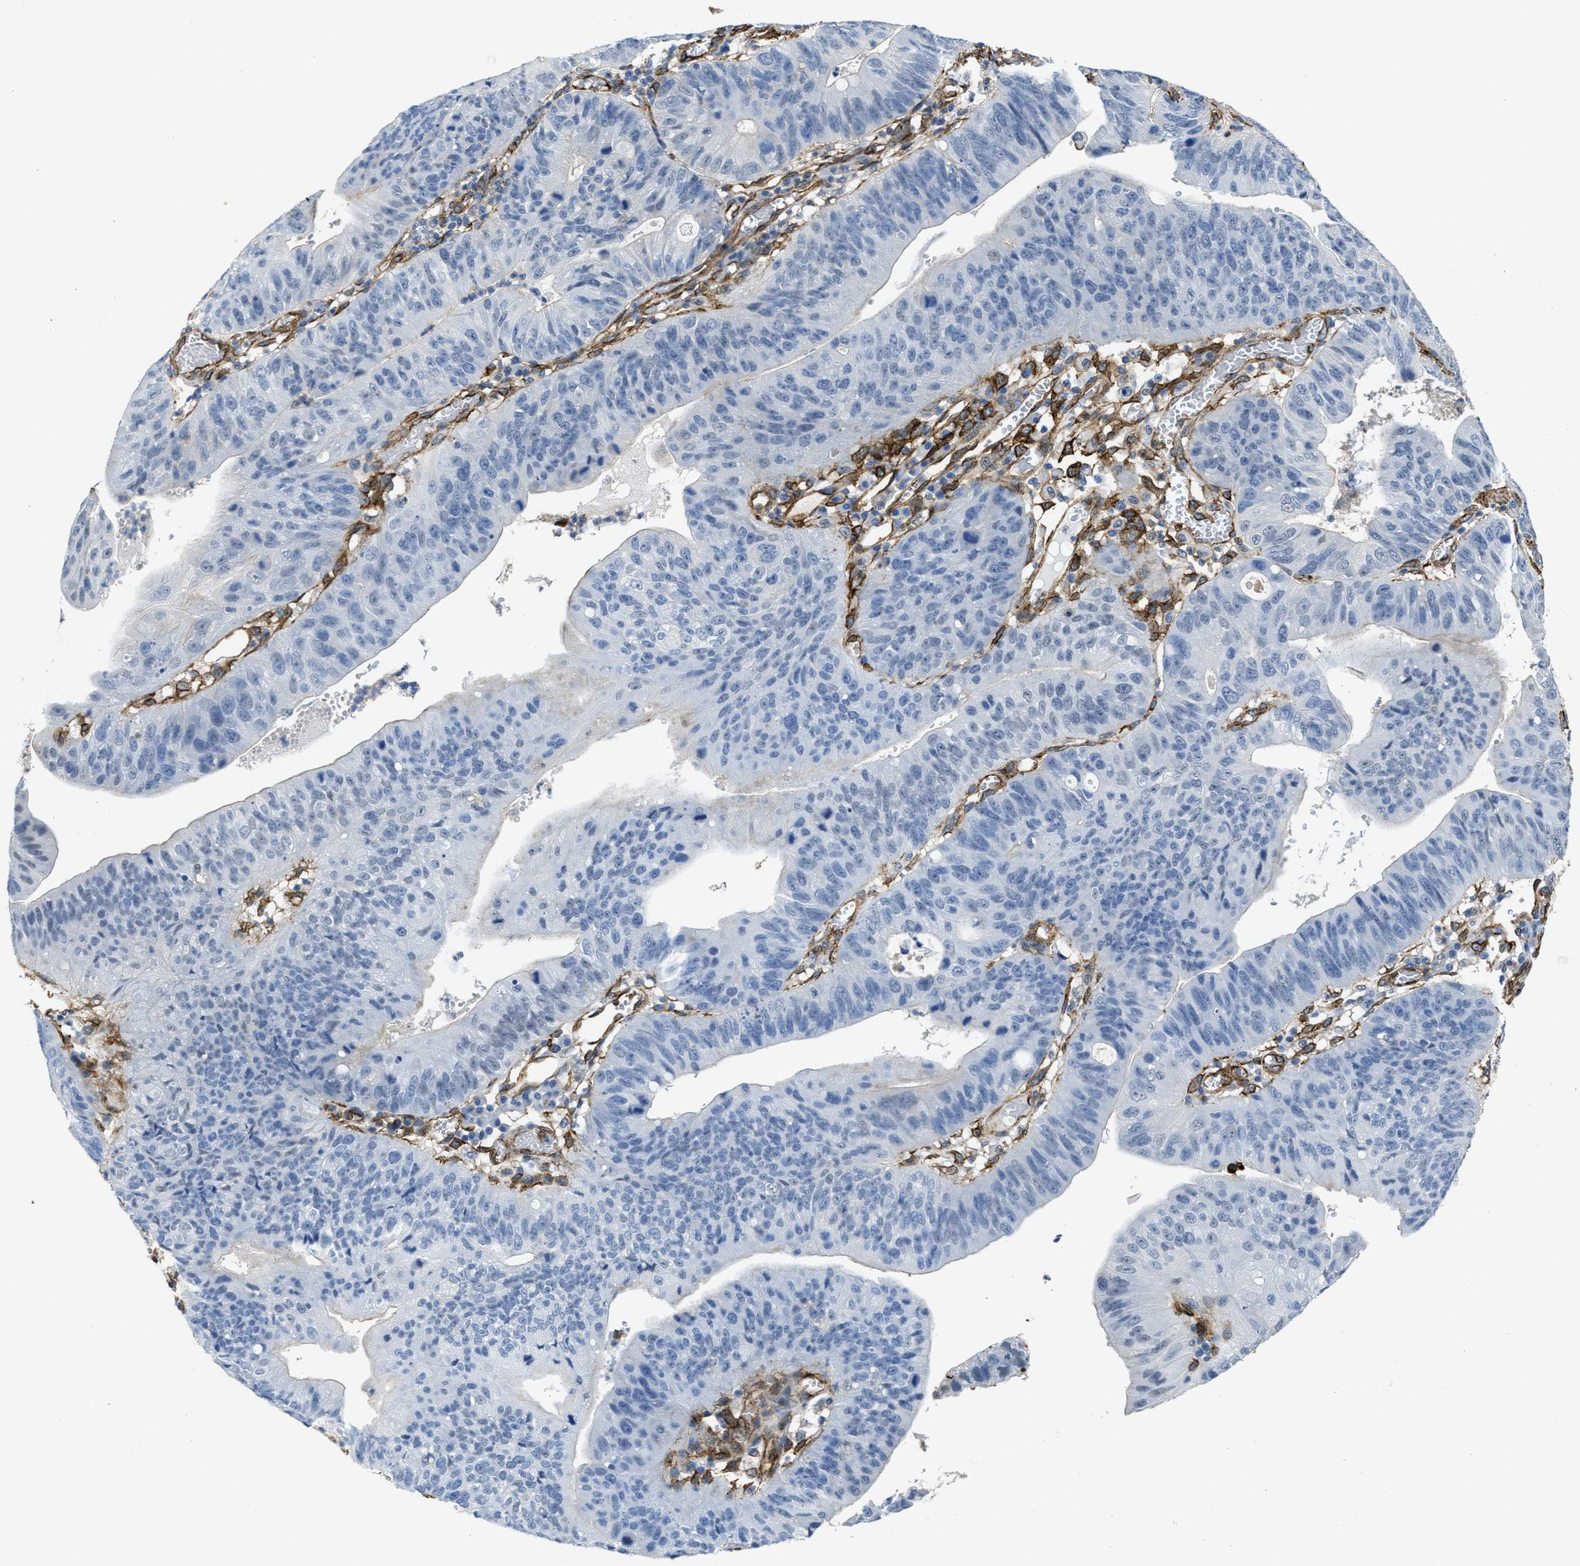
{"staining": {"intensity": "negative", "quantity": "none", "location": "none"}, "tissue": "stomach cancer", "cell_type": "Tumor cells", "image_type": "cancer", "snomed": [{"axis": "morphology", "description": "Adenocarcinoma, NOS"}, {"axis": "topography", "description": "Stomach"}], "caption": "The histopathology image displays no significant staining in tumor cells of stomach cancer. Brightfield microscopy of IHC stained with DAB (3,3'-diaminobenzidine) (brown) and hematoxylin (blue), captured at high magnification.", "gene": "NAB1", "patient": {"sex": "male", "age": 59}}